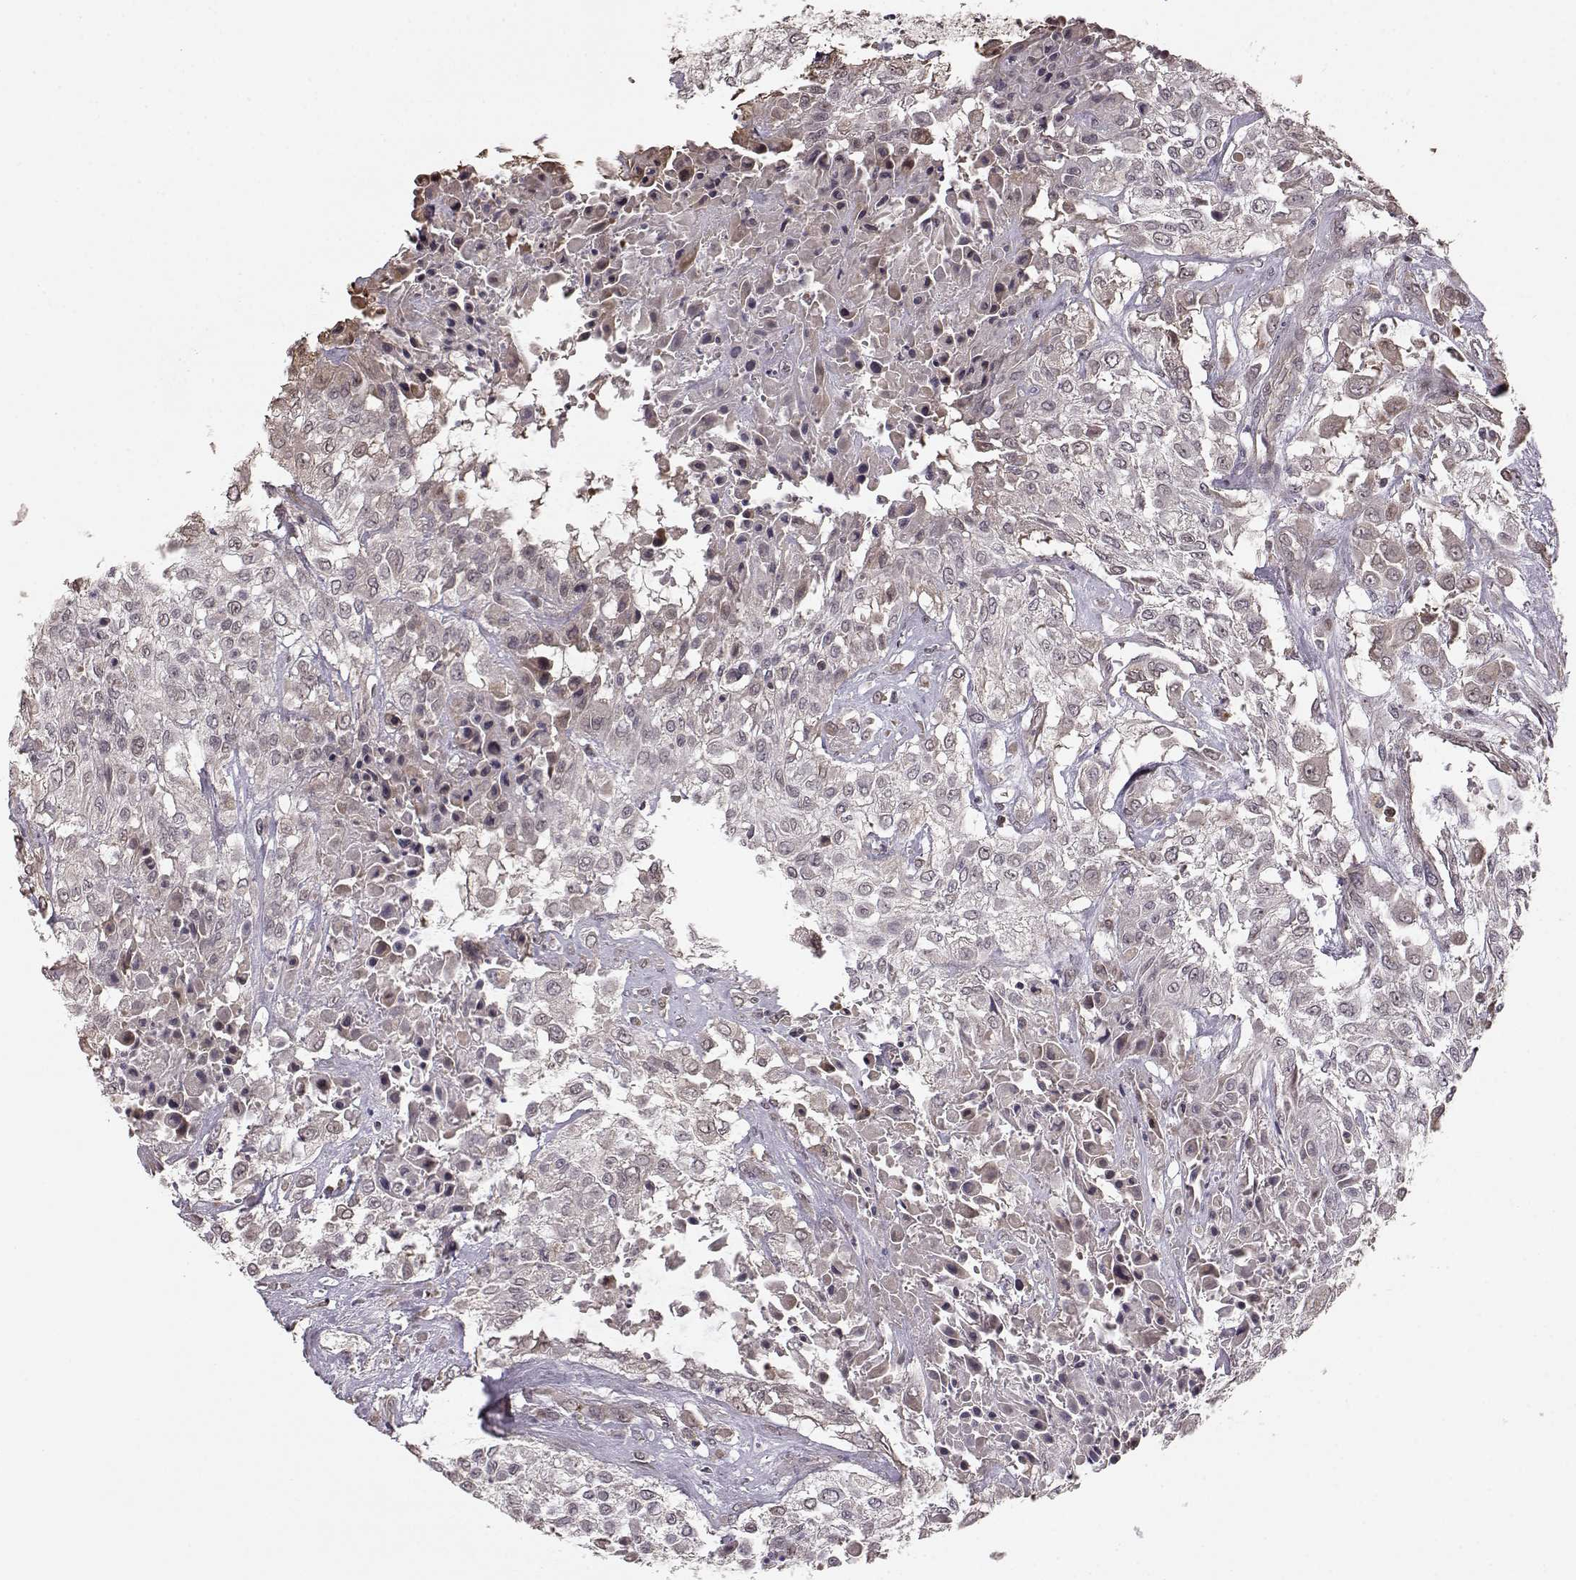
{"staining": {"intensity": "negative", "quantity": "none", "location": "none"}, "tissue": "urothelial cancer", "cell_type": "Tumor cells", "image_type": "cancer", "snomed": [{"axis": "morphology", "description": "Urothelial carcinoma, High grade"}, {"axis": "topography", "description": "Urinary bladder"}], "caption": "Immunohistochemistry micrograph of neoplastic tissue: urothelial cancer stained with DAB displays no significant protein expression in tumor cells.", "gene": "BACH2", "patient": {"sex": "male", "age": 57}}